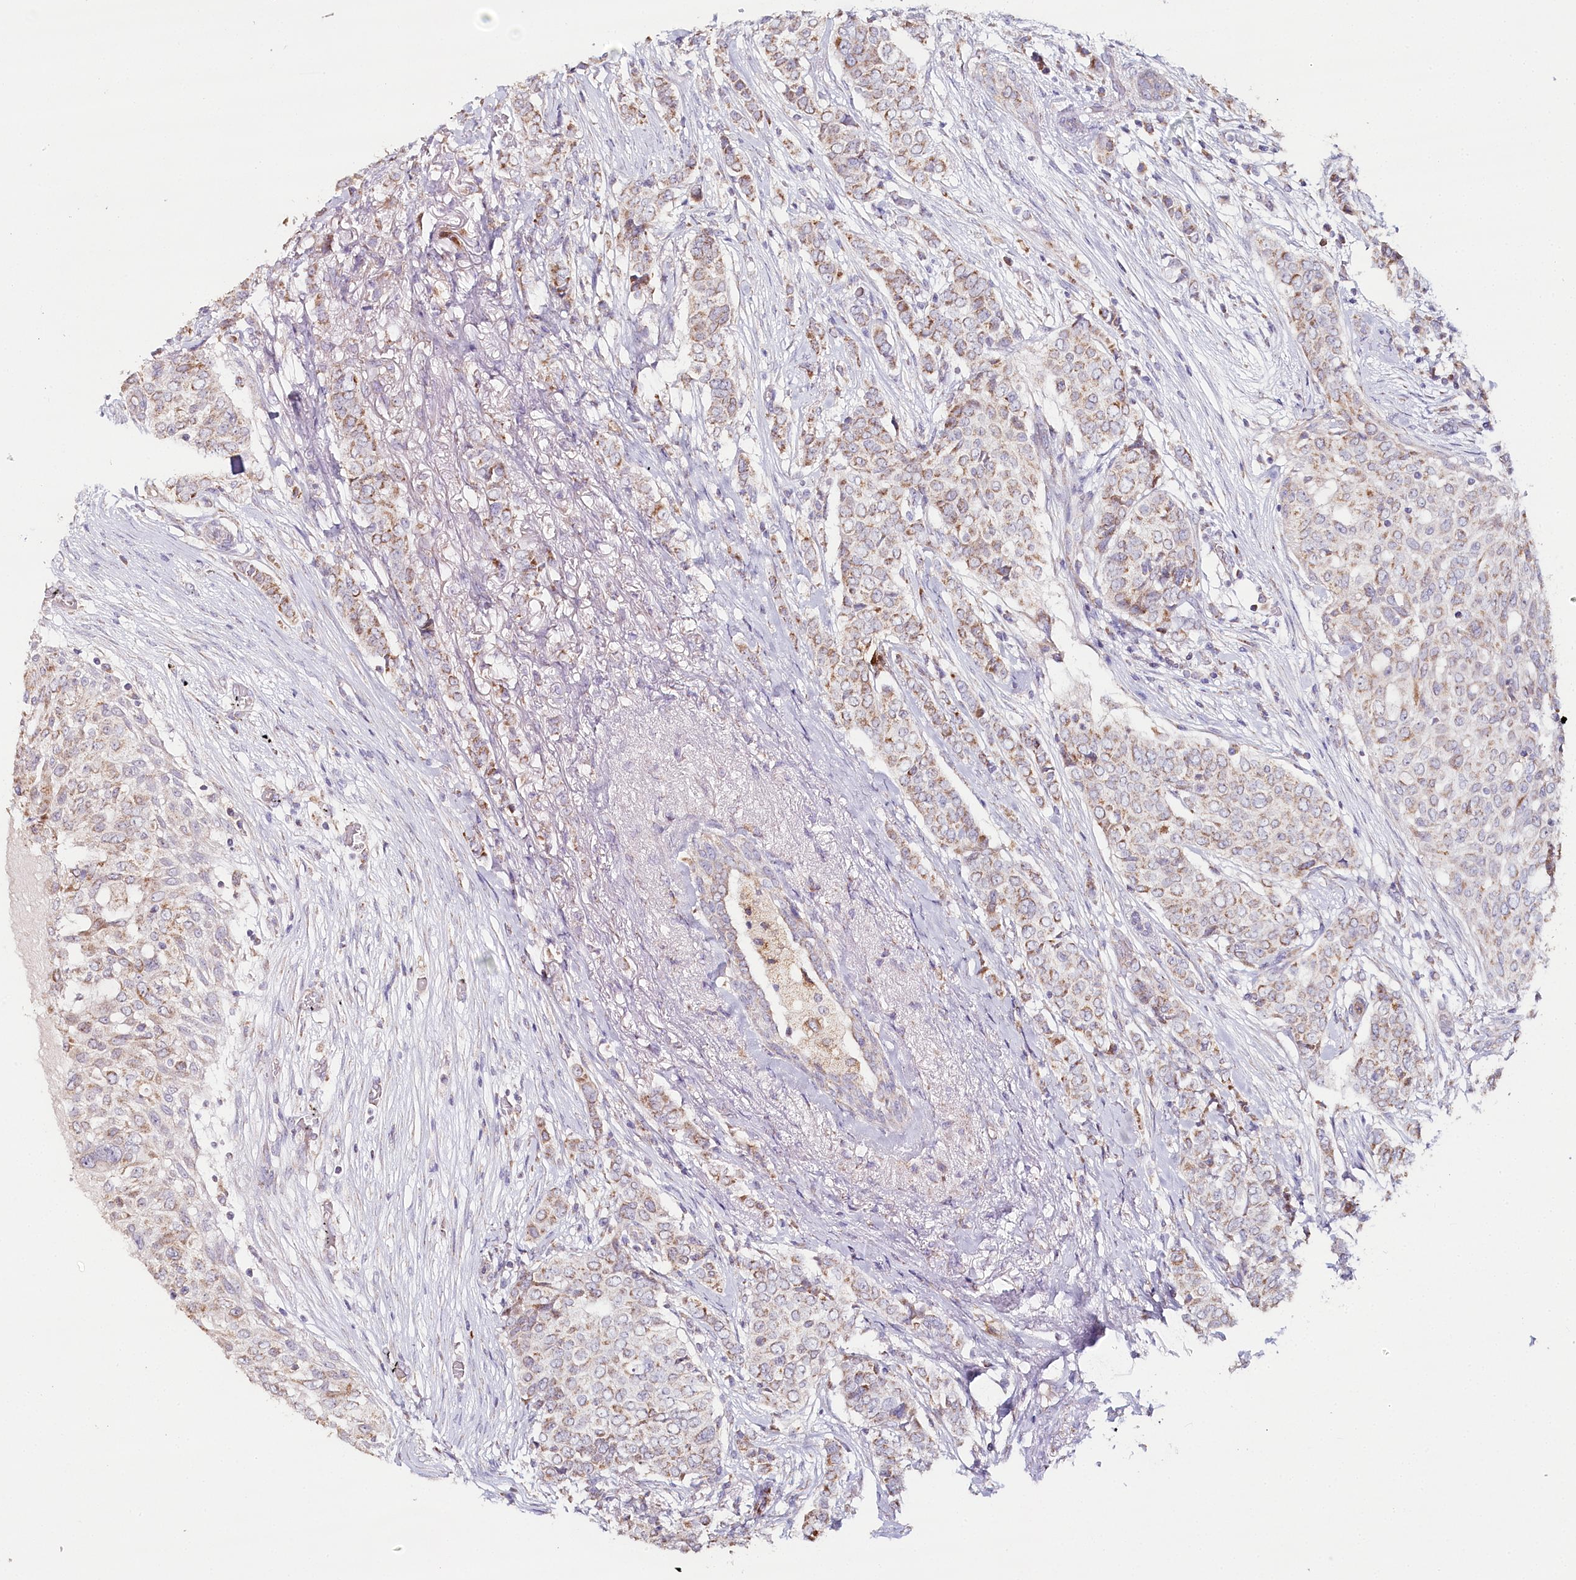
{"staining": {"intensity": "weak", "quantity": ">75%", "location": "cytoplasmic/membranous"}, "tissue": "breast cancer", "cell_type": "Tumor cells", "image_type": "cancer", "snomed": [{"axis": "morphology", "description": "Lobular carcinoma"}, {"axis": "topography", "description": "Breast"}], "caption": "IHC histopathology image of neoplastic tissue: human breast lobular carcinoma stained using immunohistochemistry (IHC) displays low levels of weak protein expression localized specifically in the cytoplasmic/membranous of tumor cells, appearing as a cytoplasmic/membranous brown color.", "gene": "MMP25", "patient": {"sex": "female", "age": 51}}